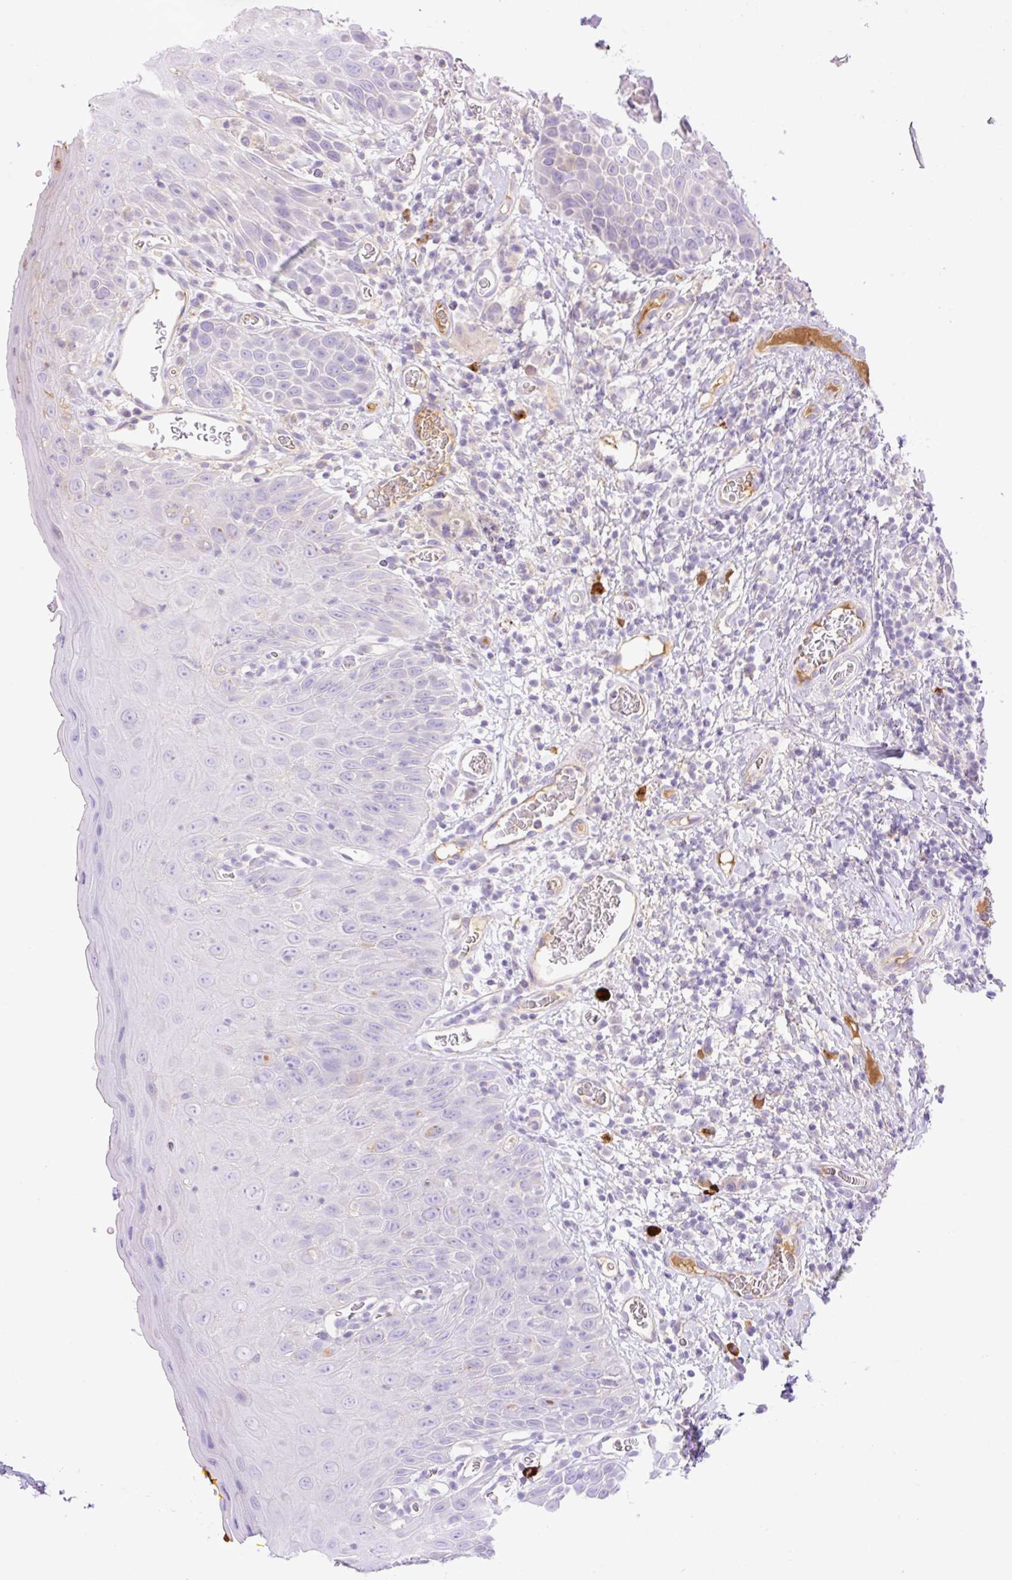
{"staining": {"intensity": "negative", "quantity": "none", "location": "none"}, "tissue": "oral mucosa", "cell_type": "Squamous epithelial cells", "image_type": "normal", "snomed": [{"axis": "morphology", "description": "Normal tissue, NOS"}, {"axis": "morphology", "description": "Squamous cell carcinoma, NOS"}, {"axis": "topography", "description": "Oral tissue"}, {"axis": "topography", "description": "Tounge, NOS"}, {"axis": "topography", "description": "Head-Neck"}], "caption": "Immunohistochemistry (IHC) of benign human oral mucosa reveals no staining in squamous epithelial cells.", "gene": "DENND5A", "patient": {"sex": "male", "age": 76}}